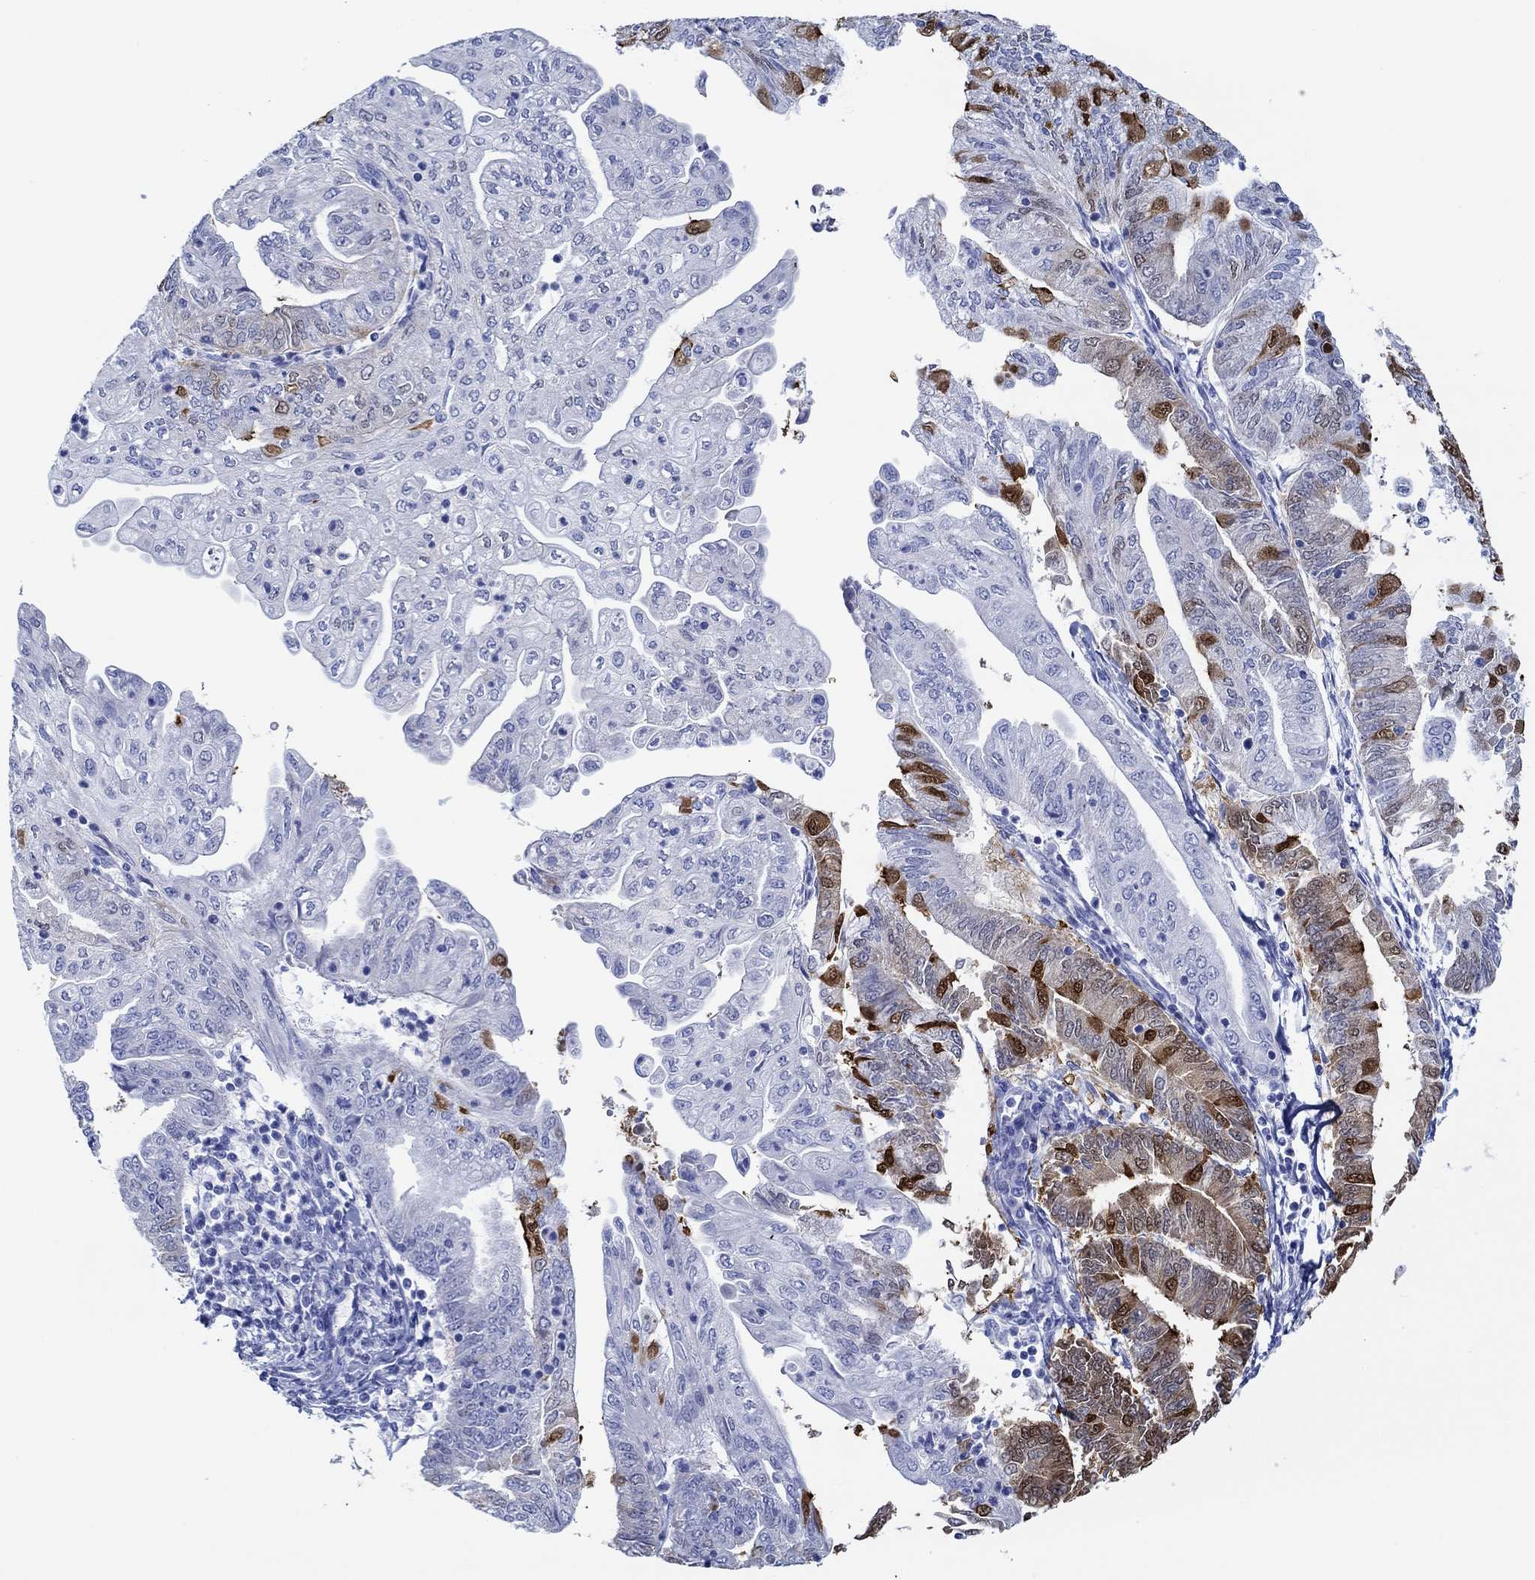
{"staining": {"intensity": "strong", "quantity": "<25%", "location": "cytoplasmic/membranous"}, "tissue": "endometrial cancer", "cell_type": "Tumor cells", "image_type": "cancer", "snomed": [{"axis": "morphology", "description": "Adenocarcinoma, NOS"}, {"axis": "topography", "description": "Endometrium"}], "caption": "Strong cytoplasmic/membranous protein expression is appreciated in about <25% of tumor cells in endometrial cancer (adenocarcinoma).", "gene": "IGFBP6", "patient": {"sex": "female", "age": 55}}